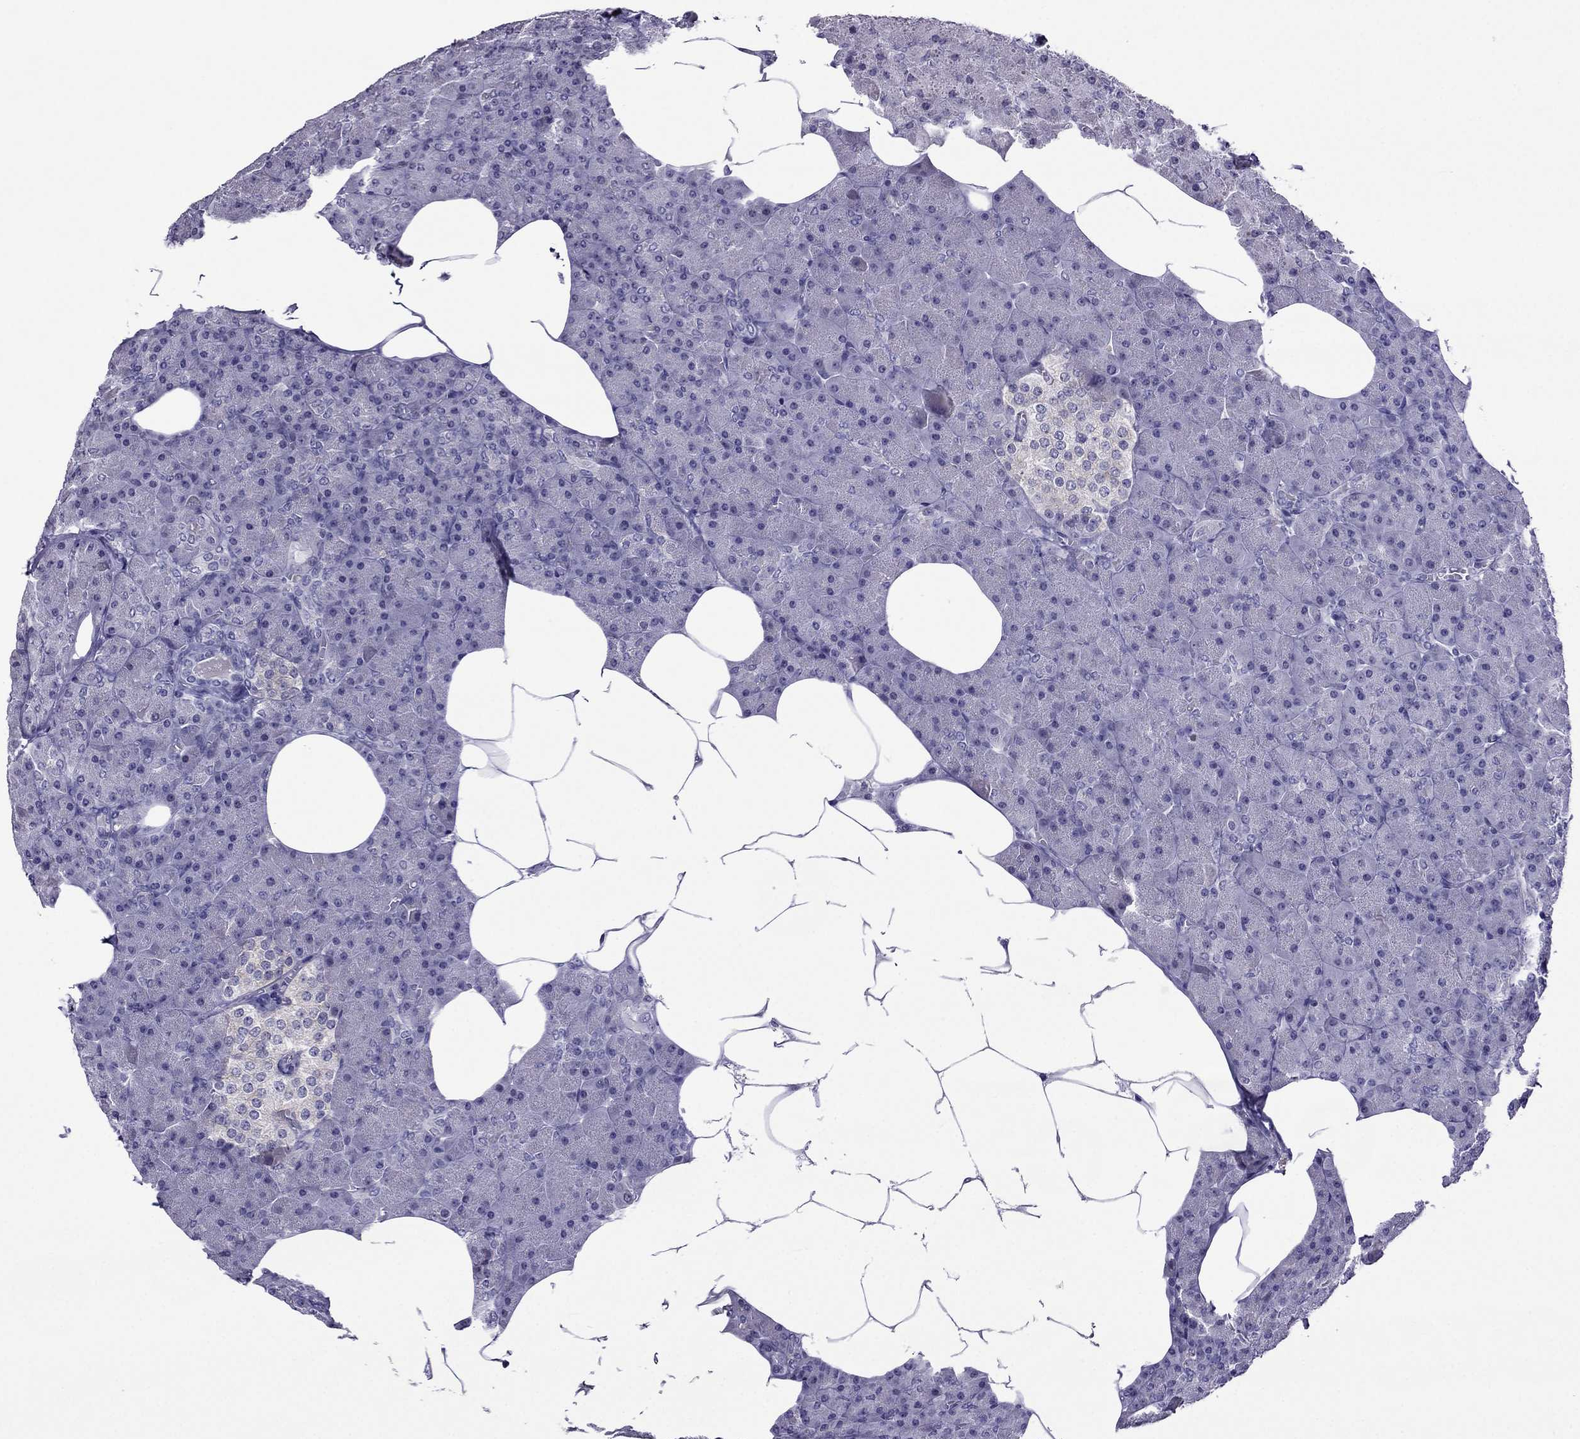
{"staining": {"intensity": "negative", "quantity": "none", "location": "none"}, "tissue": "pancreas", "cell_type": "Exocrine glandular cells", "image_type": "normal", "snomed": [{"axis": "morphology", "description": "Normal tissue, NOS"}, {"axis": "topography", "description": "Pancreas"}], "caption": "Immunohistochemistry (IHC) of benign human pancreas shows no staining in exocrine glandular cells.", "gene": "SPTBN4", "patient": {"sex": "female", "age": 45}}